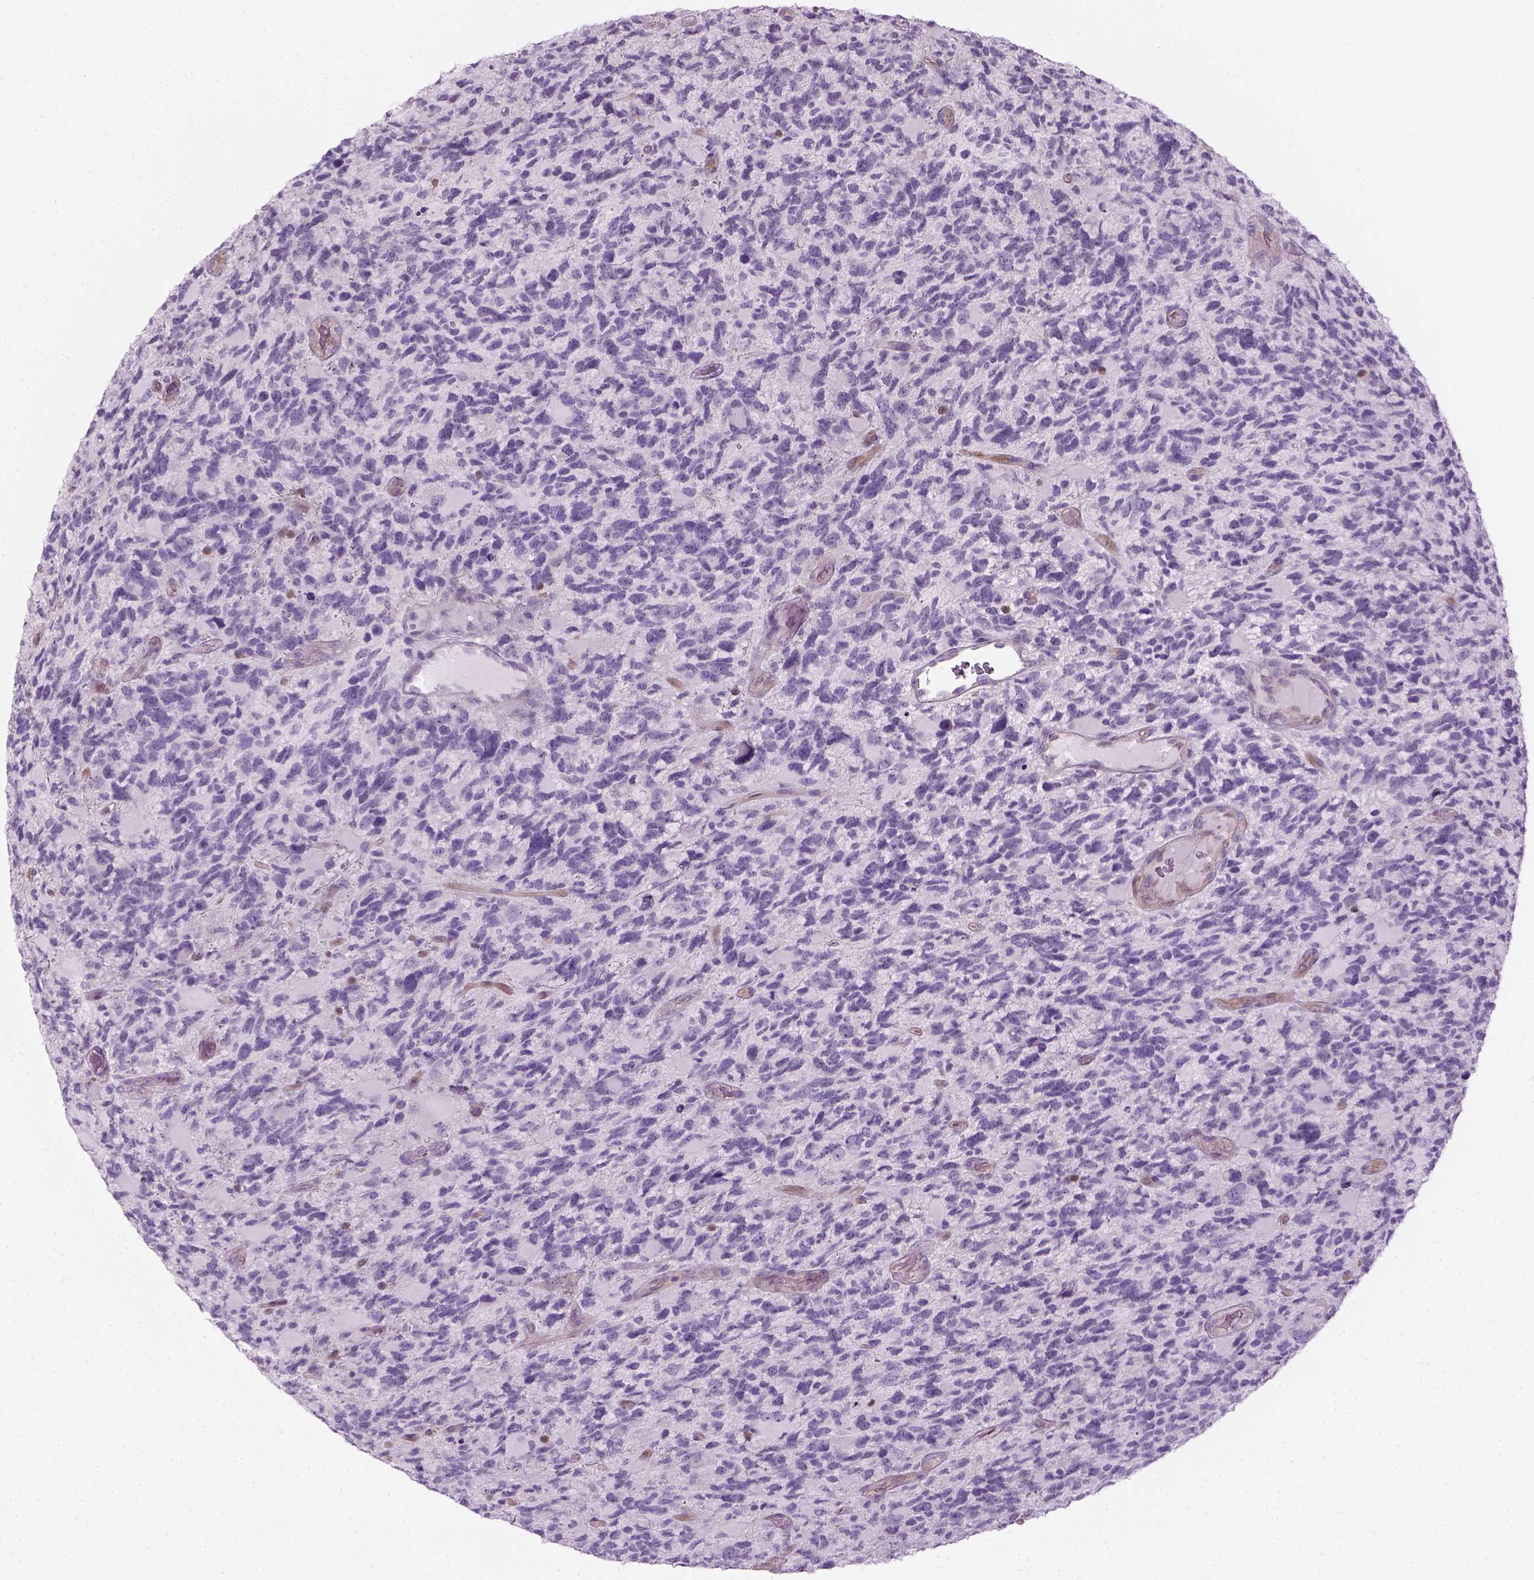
{"staining": {"intensity": "negative", "quantity": "none", "location": "none"}, "tissue": "glioma", "cell_type": "Tumor cells", "image_type": "cancer", "snomed": [{"axis": "morphology", "description": "Glioma, malignant, High grade"}, {"axis": "topography", "description": "Brain"}], "caption": "This is an immunohistochemistry image of glioma. There is no expression in tumor cells.", "gene": "CIBAR2", "patient": {"sex": "female", "age": 71}}